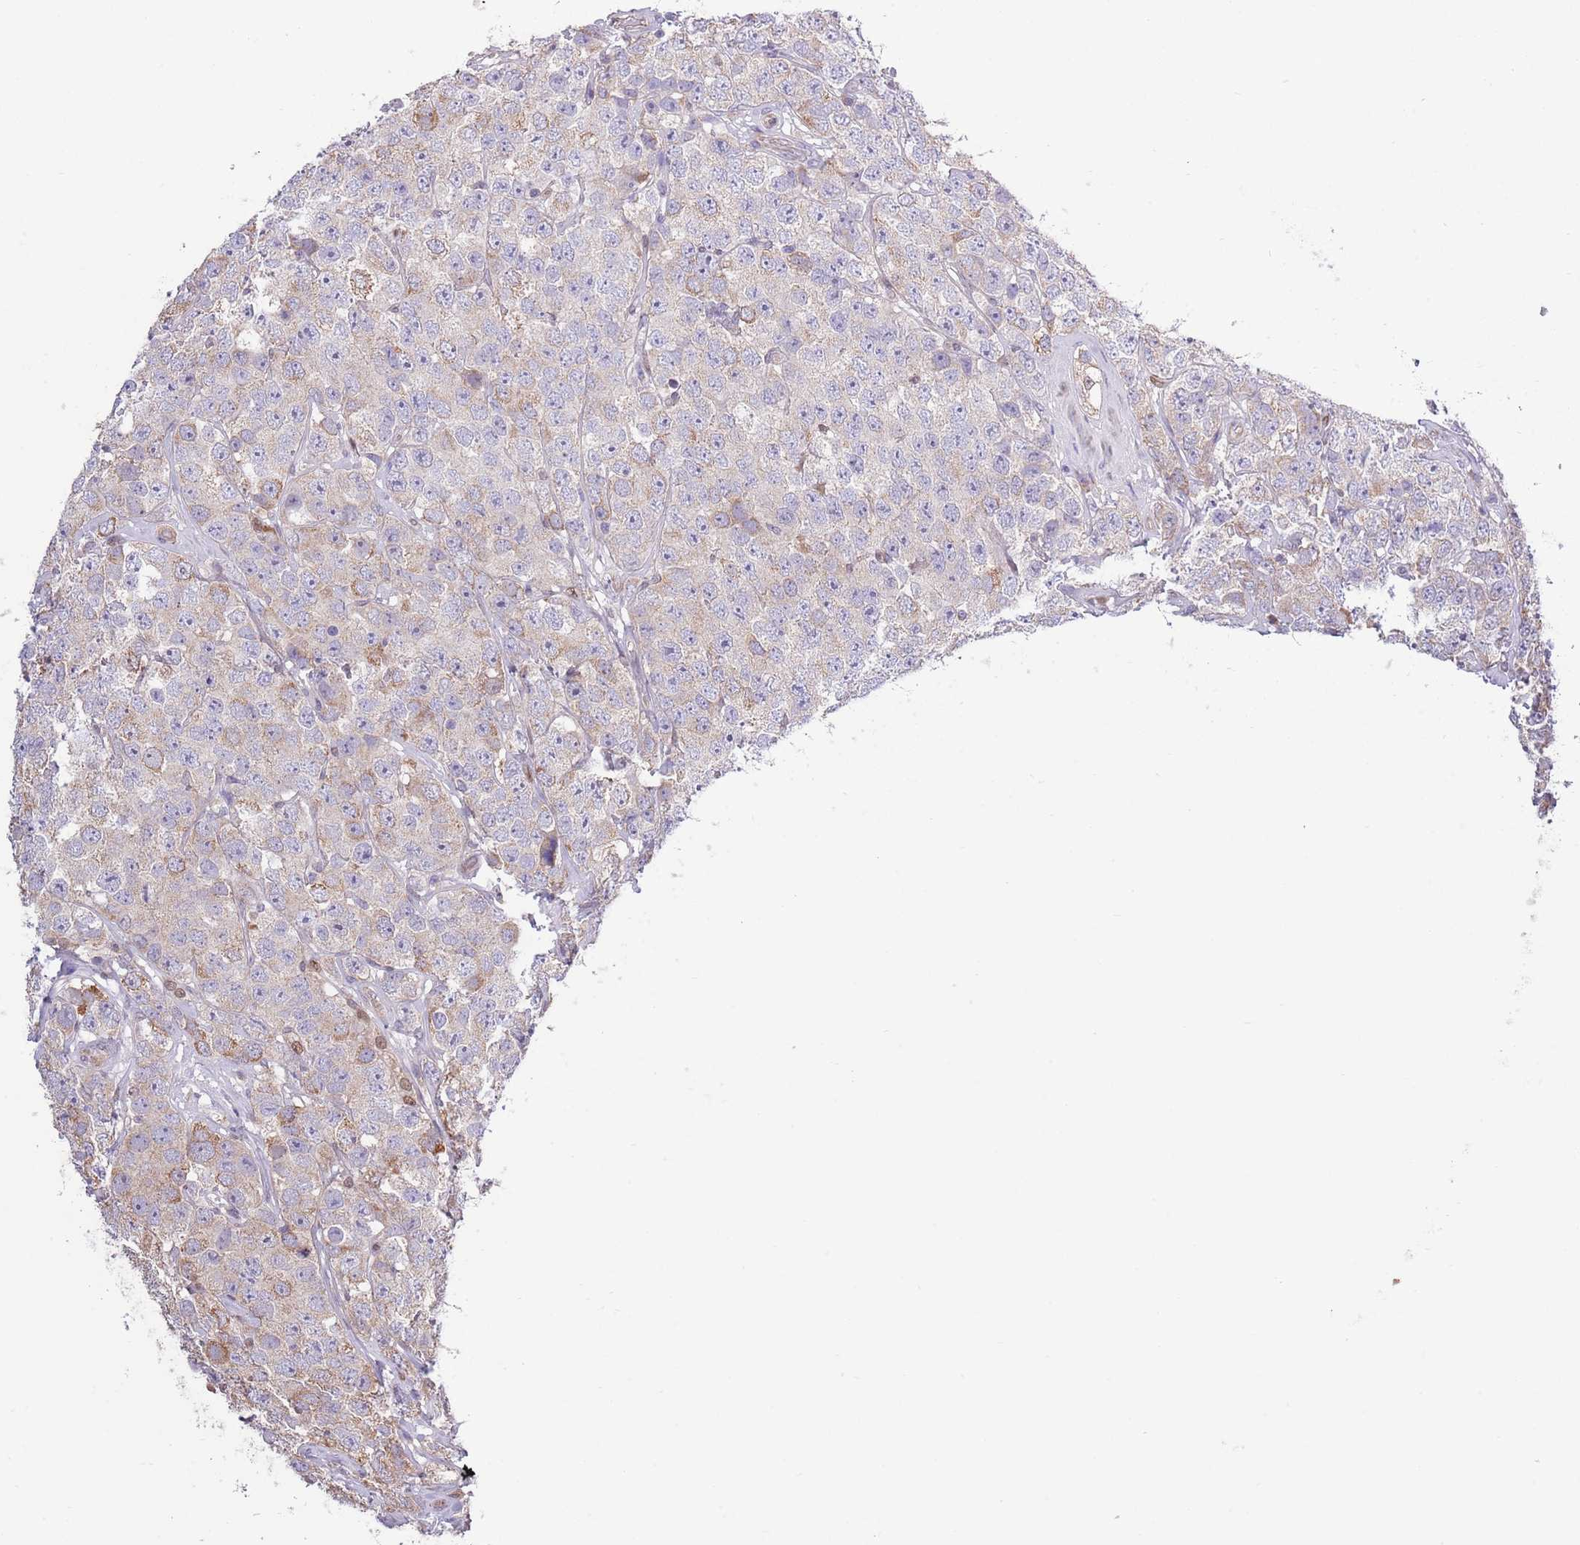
{"staining": {"intensity": "weak", "quantity": "25%-75%", "location": "cytoplasmic/membranous"}, "tissue": "testis cancer", "cell_type": "Tumor cells", "image_type": "cancer", "snomed": [{"axis": "morphology", "description": "Seminoma, NOS"}, {"axis": "topography", "description": "Testis"}], "caption": "Weak cytoplasmic/membranous positivity for a protein is identified in about 25%-75% of tumor cells of seminoma (testis) using IHC.", "gene": "ARL2BP", "patient": {"sex": "male", "age": 28}}